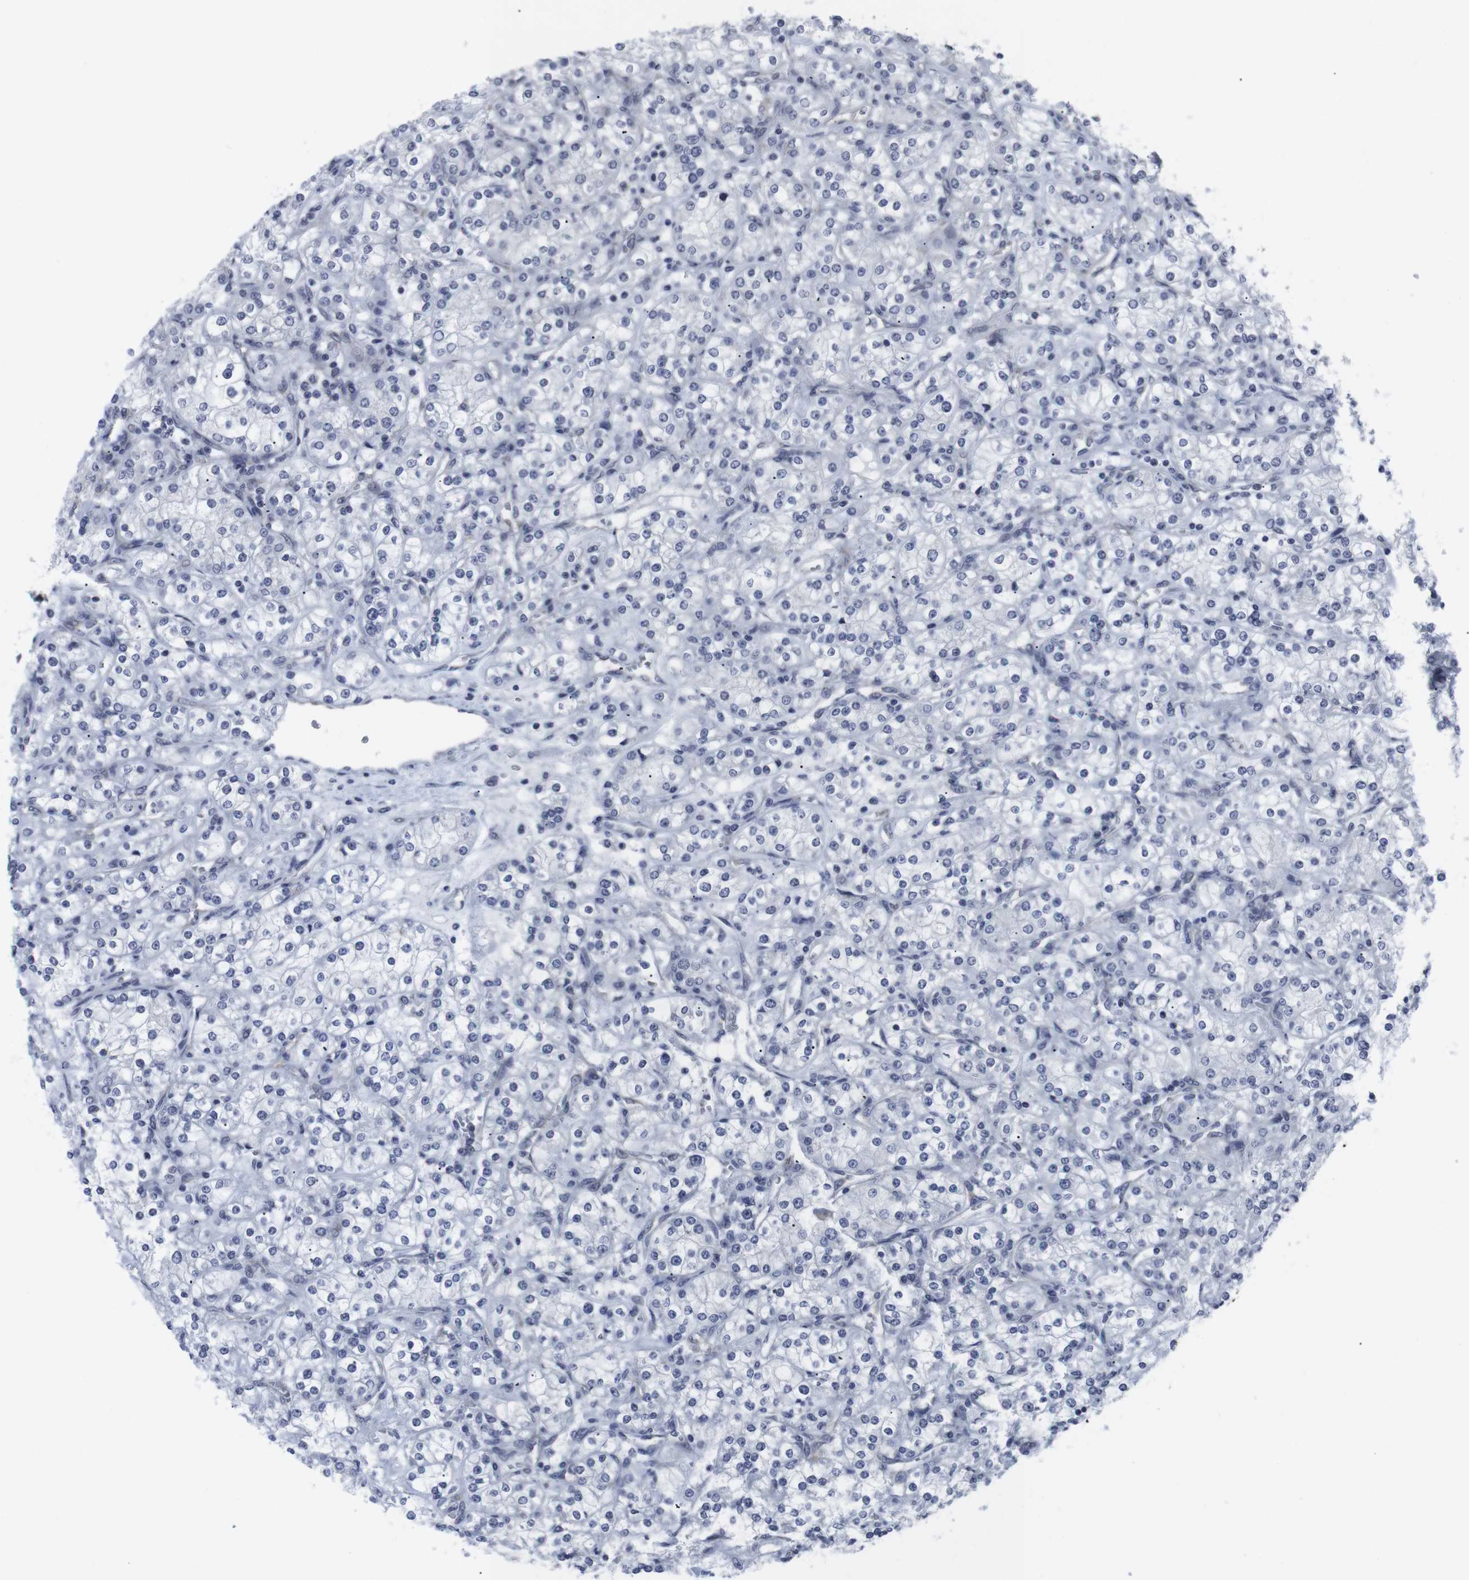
{"staining": {"intensity": "negative", "quantity": "none", "location": "none"}, "tissue": "renal cancer", "cell_type": "Tumor cells", "image_type": "cancer", "snomed": [{"axis": "morphology", "description": "Adenocarcinoma, NOS"}, {"axis": "topography", "description": "Kidney"}], "caption": "Immunohistochemical staining of human renal adenocarcinoma exhibits no significant staining in tumor cells. The staining was performed using DAB to visualize the protein expression in brown, while the nuclei were stained in blue with hematoxylin (Magnification: 20x).", "gene": "GEMIN2", "patient": {"sex": "male", "age": 77}}